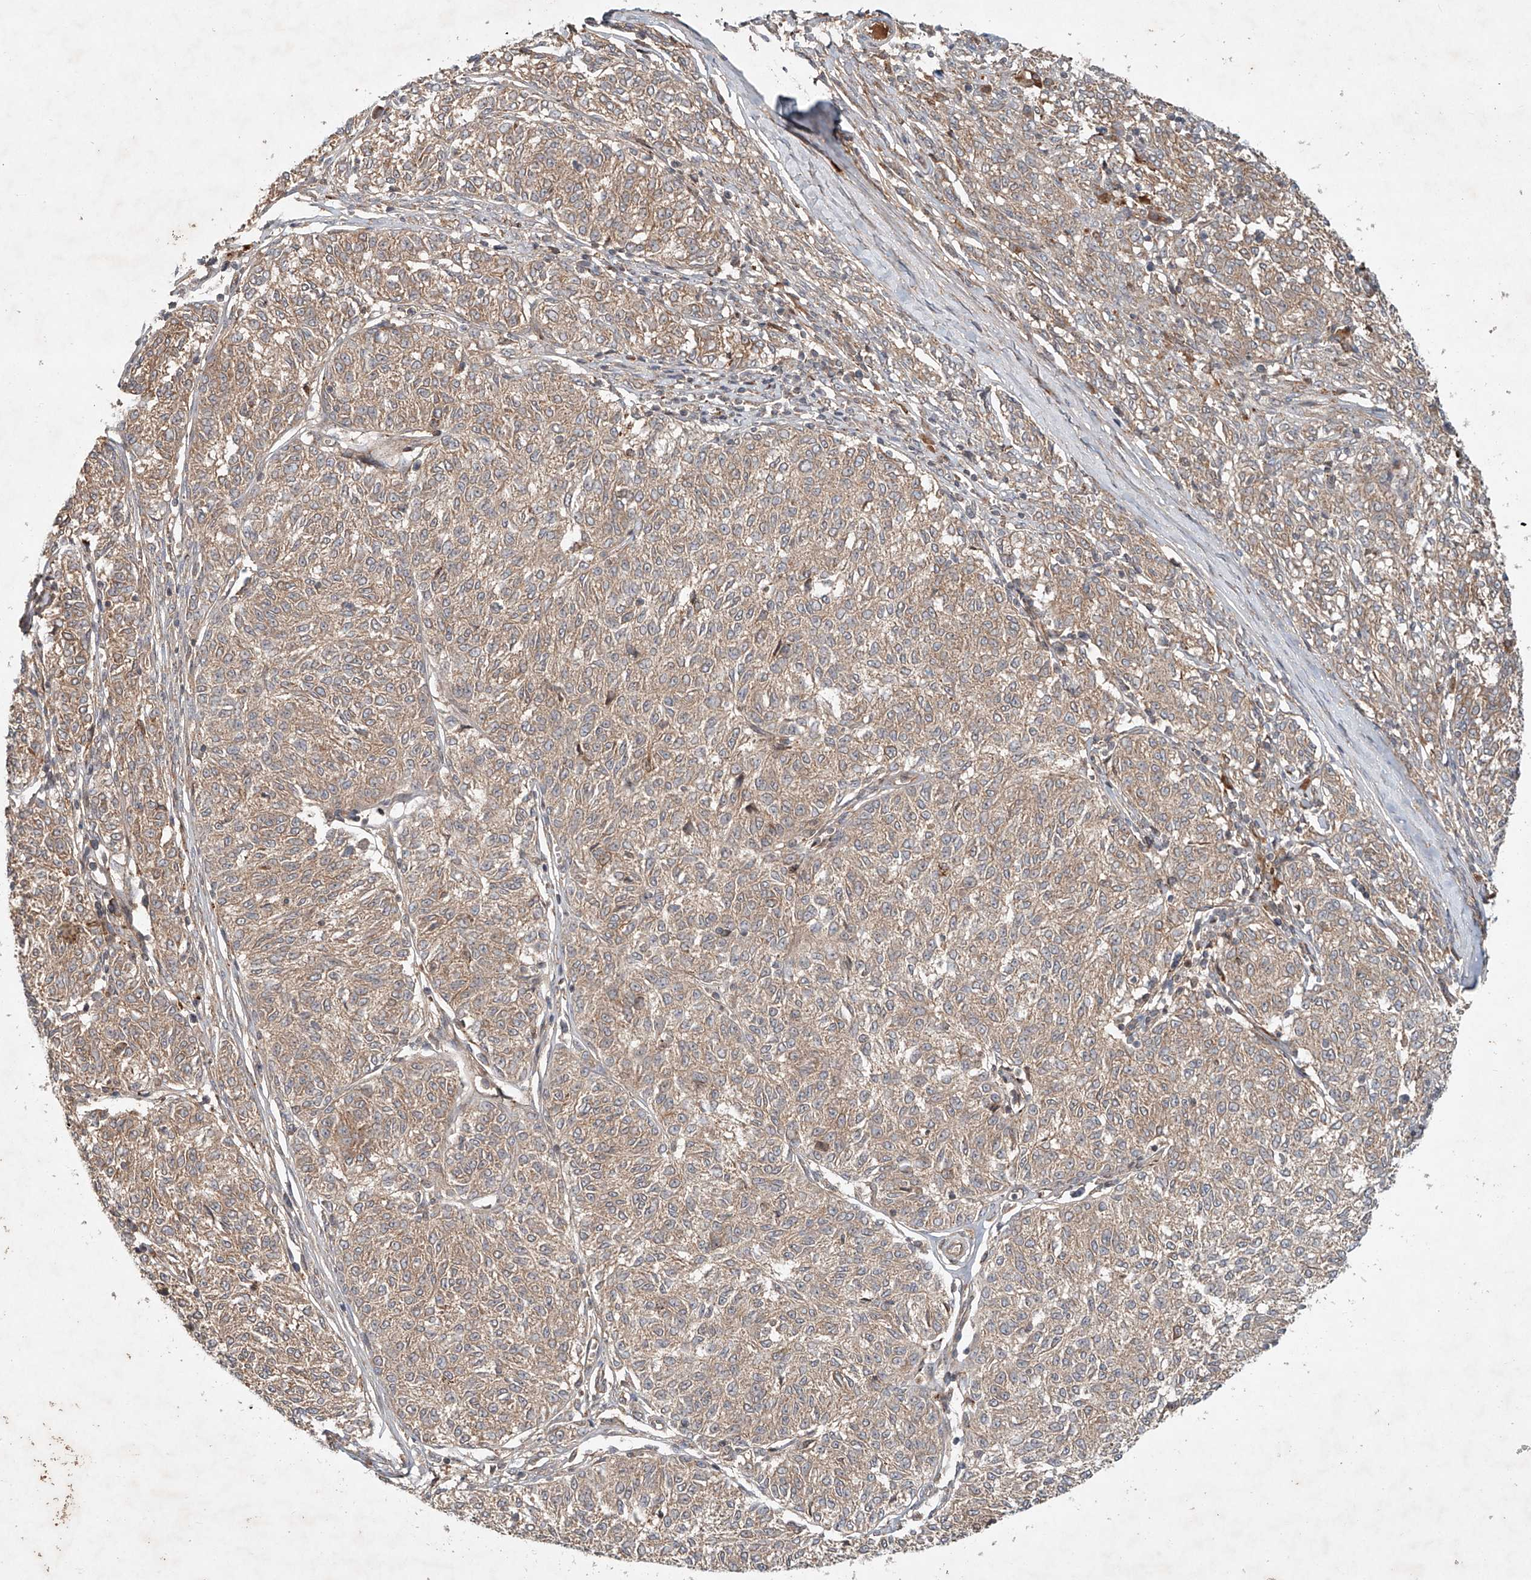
{"staining": {"intensity": "weak", "quantity": ">75%", "location": "cytoplasmic/membranous"}, "tissue": "melanoma", "cell_type": "Tumor cells", "image_type": "cancer", "snomed": [{"axis": "morphology", "description": "Malignant melanoma, NOS"}, {"axis": "topography", "description": "Skin"}], "caption": "Melanoma stained with a protein marker reveals weak staining in tumor cells.", "gene": "IER5", "patient": {"sex": "female", "age": 72}}